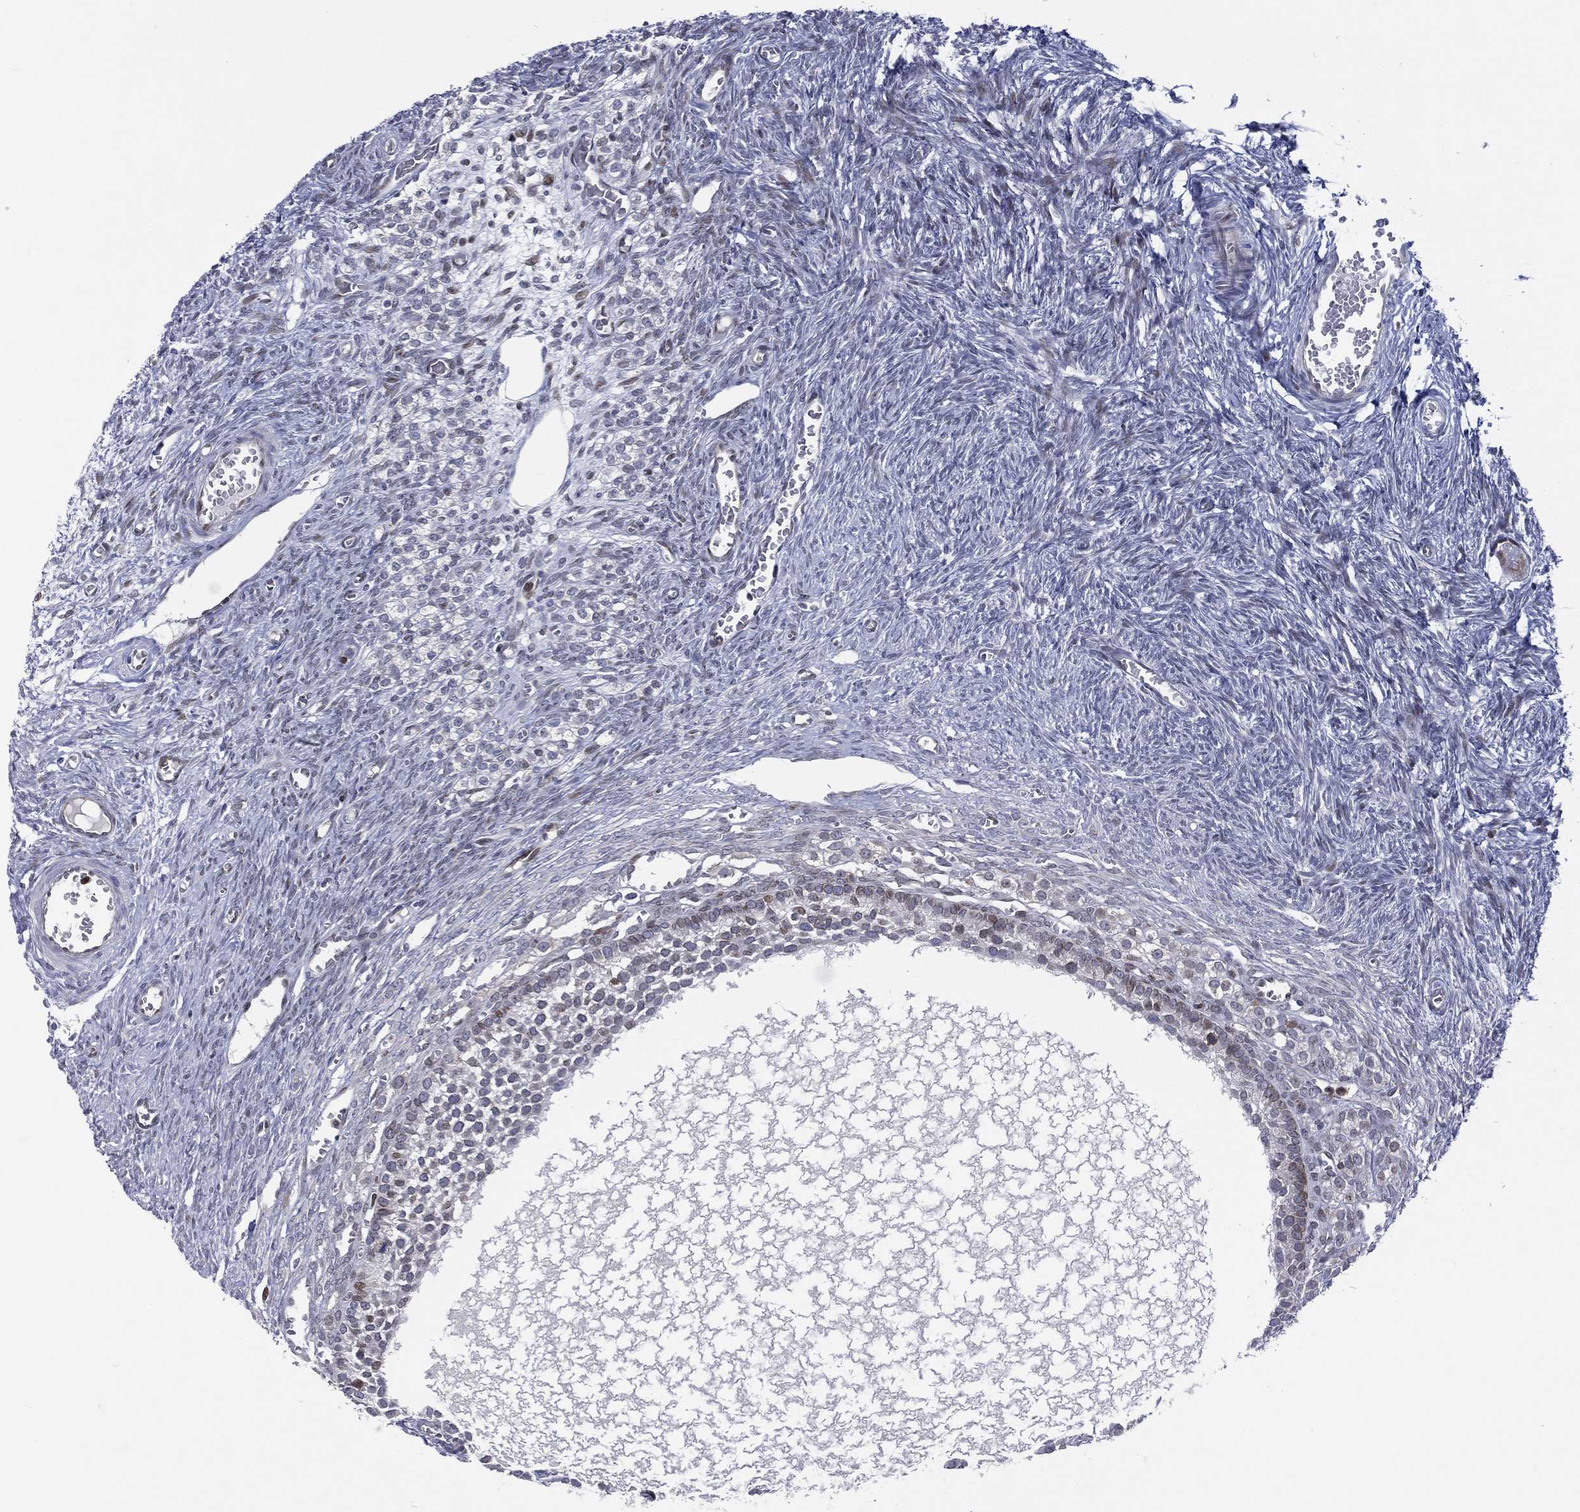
{"staining": {"intensity": "moderate", "quantity": "<25%", "location": "nuclear"}, "tissue": "ovary", "cell_type": "Follicle cells", "image_type": "normal", "snomed": [{"axis": "morphology", "description": "Normal tissue, NOS"}, {"axis": "topography", "description": "Ovary"}], "caption": "A low amount of moderate nuclear staining is seen in approximately <25% of follicle cells in benign ovary. (brown staining indicates protein expression, while blue staining denotes nuclei).", "gene": "DBF4B", "patient": {"sex": "female", "age": 27}}